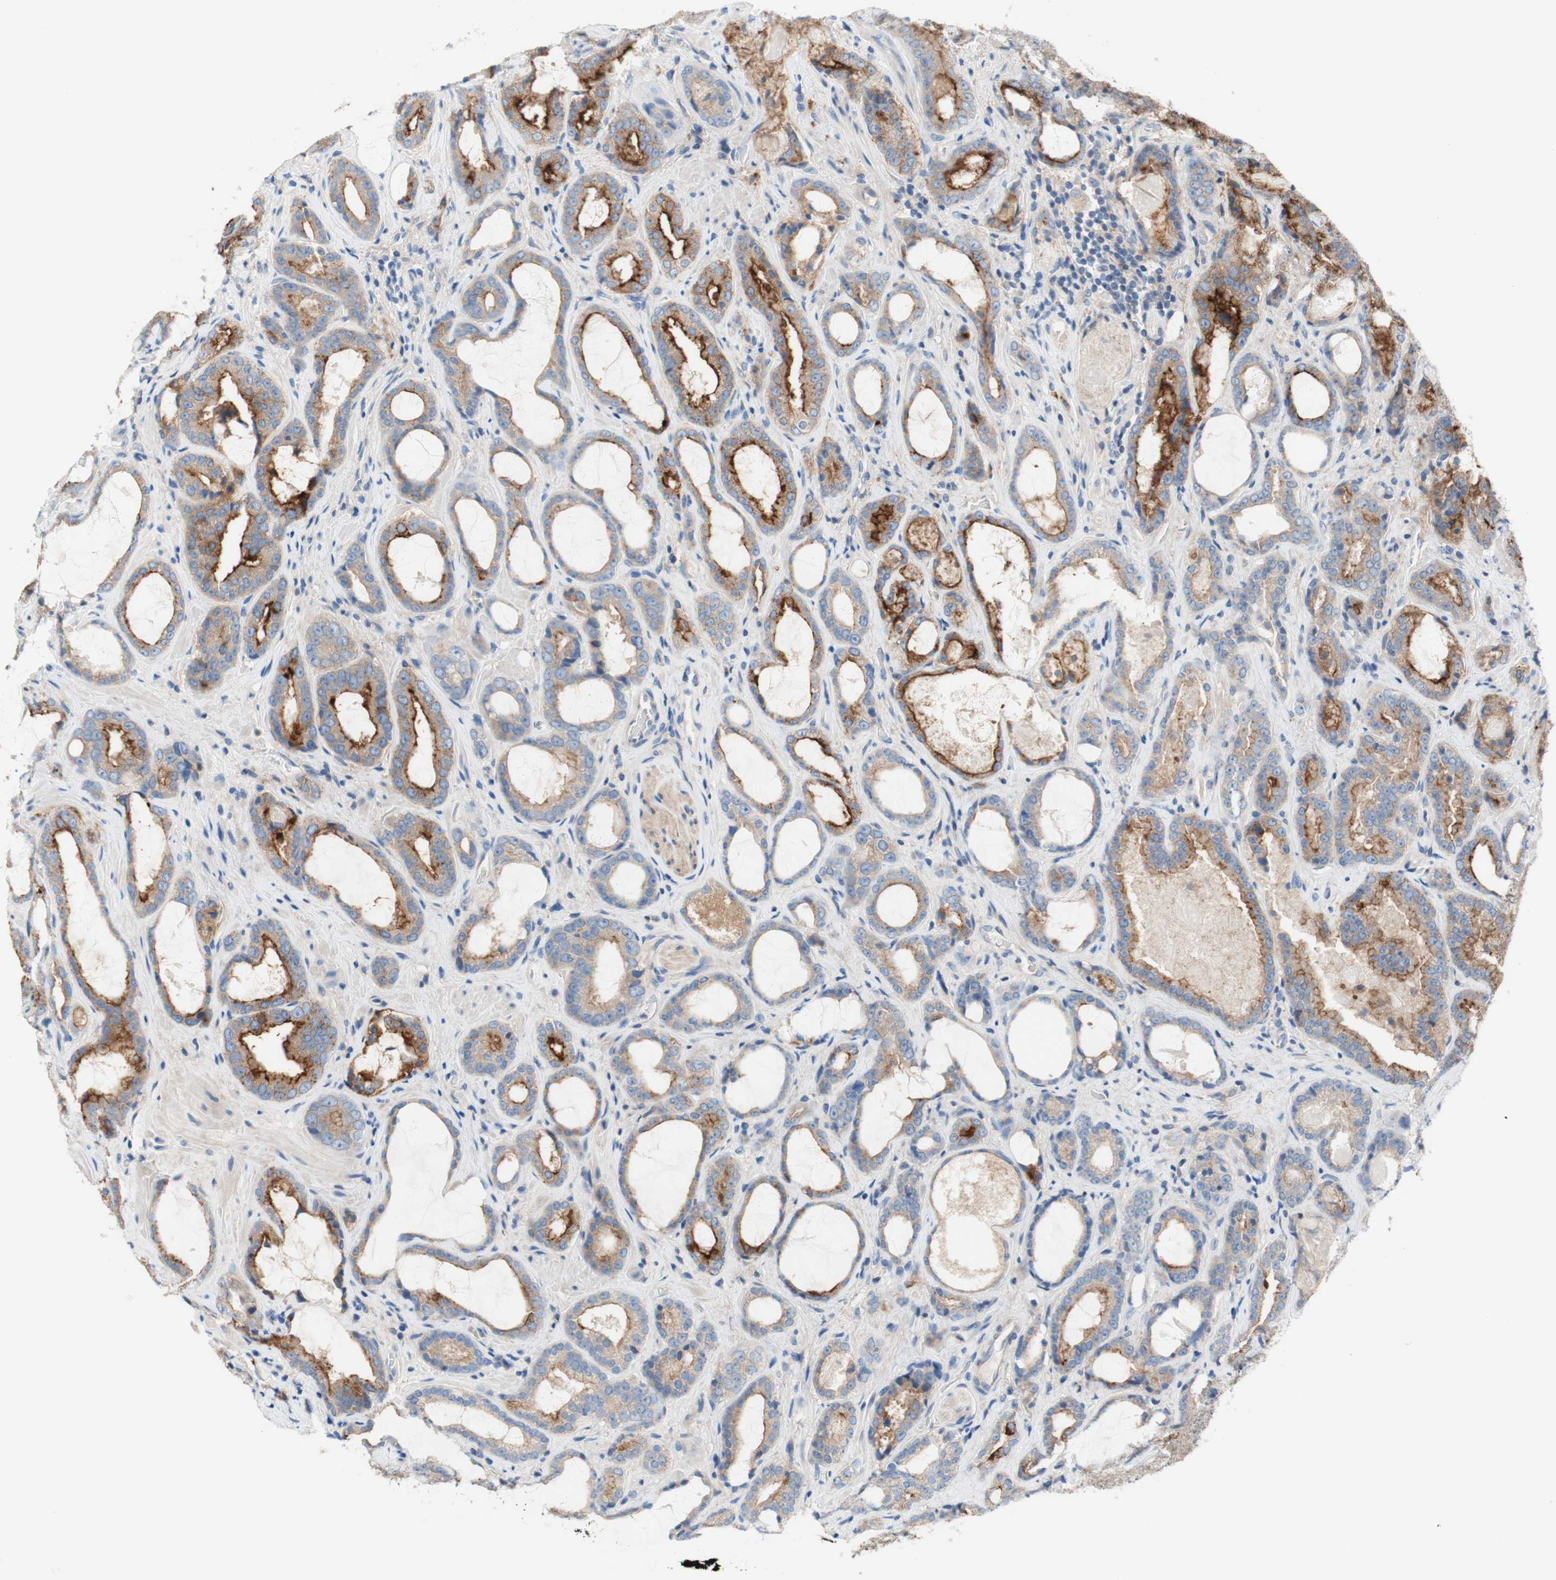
{"staining": {"intensity": "strong", "quantity": "25%-75%", "location": "cytoplasmic/membranous"}, "tissue": "prostate cancer", "cell_type": "Tumor cells", "image_type": "cancer", "snomed": [{"axis": "morphology", "description": "Adenocarcinoma, Low grade"}, {"axis": "topography", "description": "Prostate"}], "caption": "High-power microscopy captured an immunohistochemistry (IHC) photomicrograph of prostate low-grade adenocarcinoma, revealing strong cytoplasmic/membranous staining in approximately 25%-75% of tumor cells.", "gene": "F3", "patient": {"sex": "male", "age": 60}}